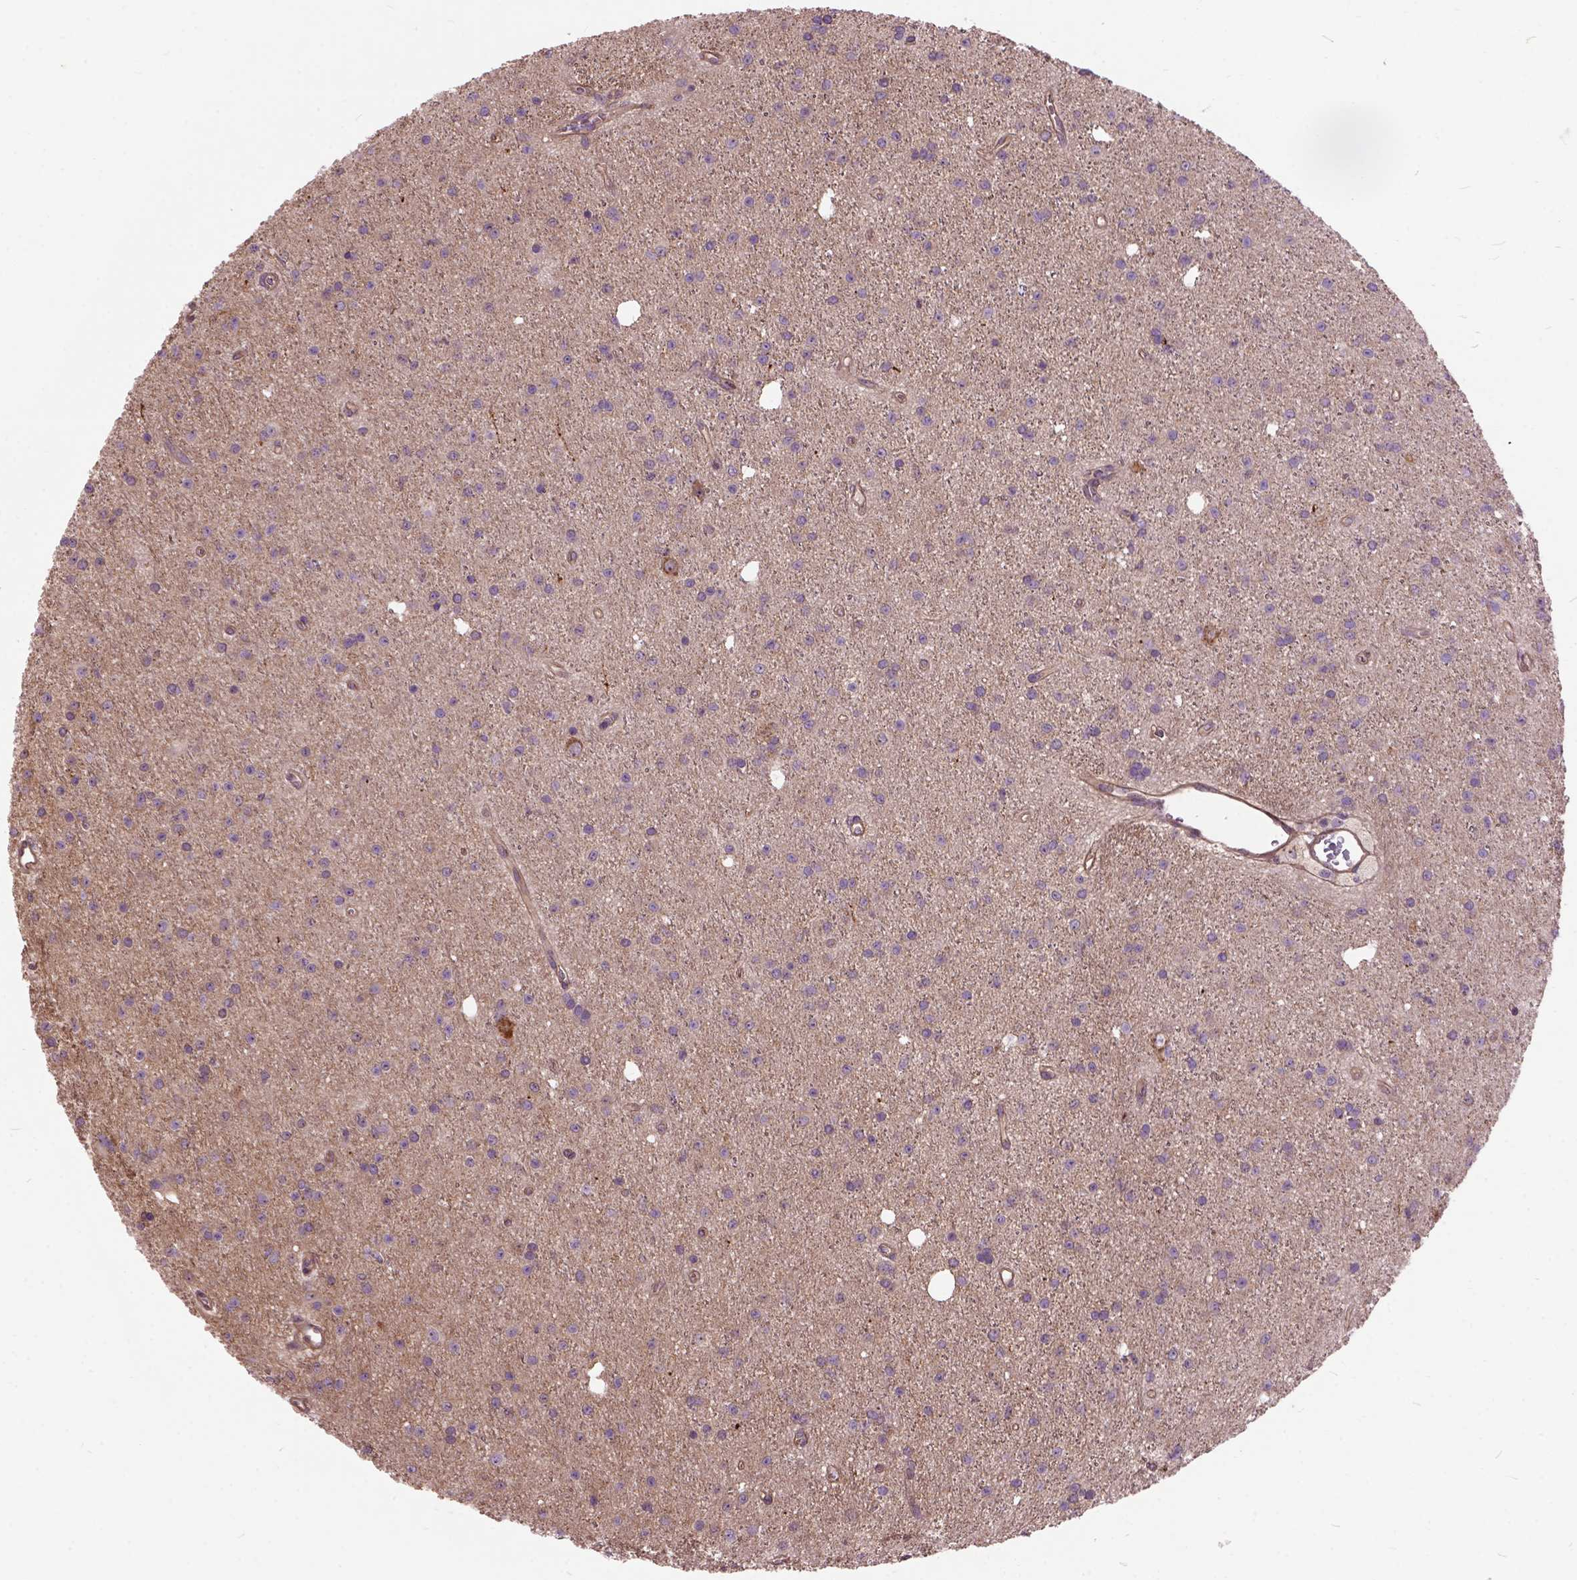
{"staining": {"intensity": "negative", "quantity": "none", "location": "none"}, "tissue": "glioma", "cell_type": "Tumor cells", "image_type": "cancer", "snomed": [{"axis": "morphology", "description": "Glioma, malignant, Low grade"}, {"axis": "topography", "description": "Brain"}], "caption": "High power microscopy micrograph of an immunohistochemistry (IHC) micrograph of low-grade glioma (malignant), revealing no significant expression in tumor cells. (Brightfield microscopy of DAB (3,3'-diaminobenzidine) immunohistochemistry (IHC) at high magnification).", "gene": "MAPT", "patient": {"sex": "male", "age": 27}}